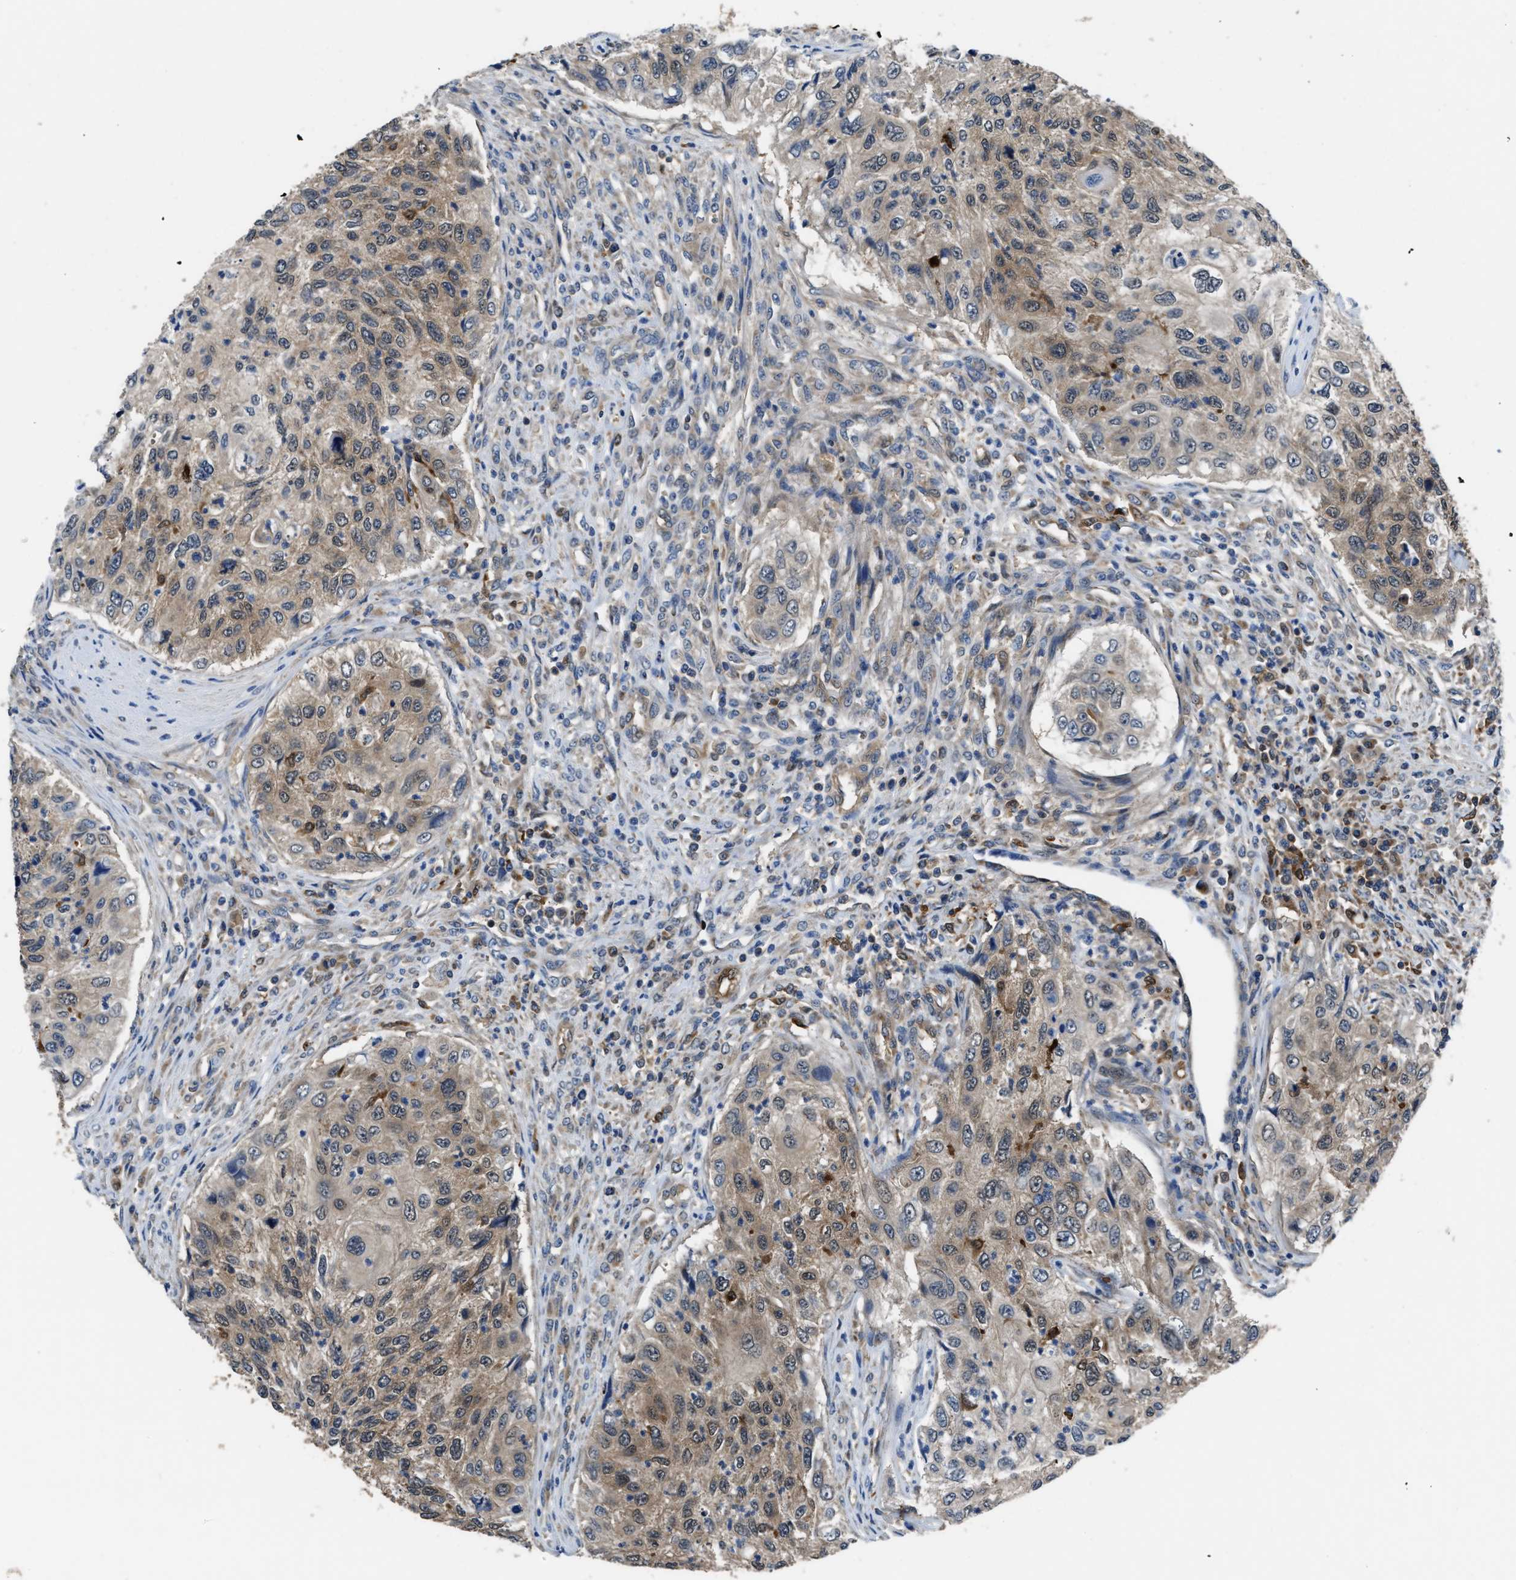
{"staining": {"intensity": "moderate", "quantity": ">75%", "location": "cytoplasmic/membranous"}, "tissue": "urothelial cancer", "cell_type": "Tumor cells", "image_type": "cancer", "snomed": [{"axis": "morphology", "description": "Urothelial carcinoma, High grade"}, {"axis": "topography", "description": "Urinary bladder"}], "caption": "A brown stain shows moderate cytoplasmic/membranous staining of a protein in high-grade urothelial carcinoma tumor cells.", "gene": "PPA1", "patient": {"sex": "female", "age": 60}}